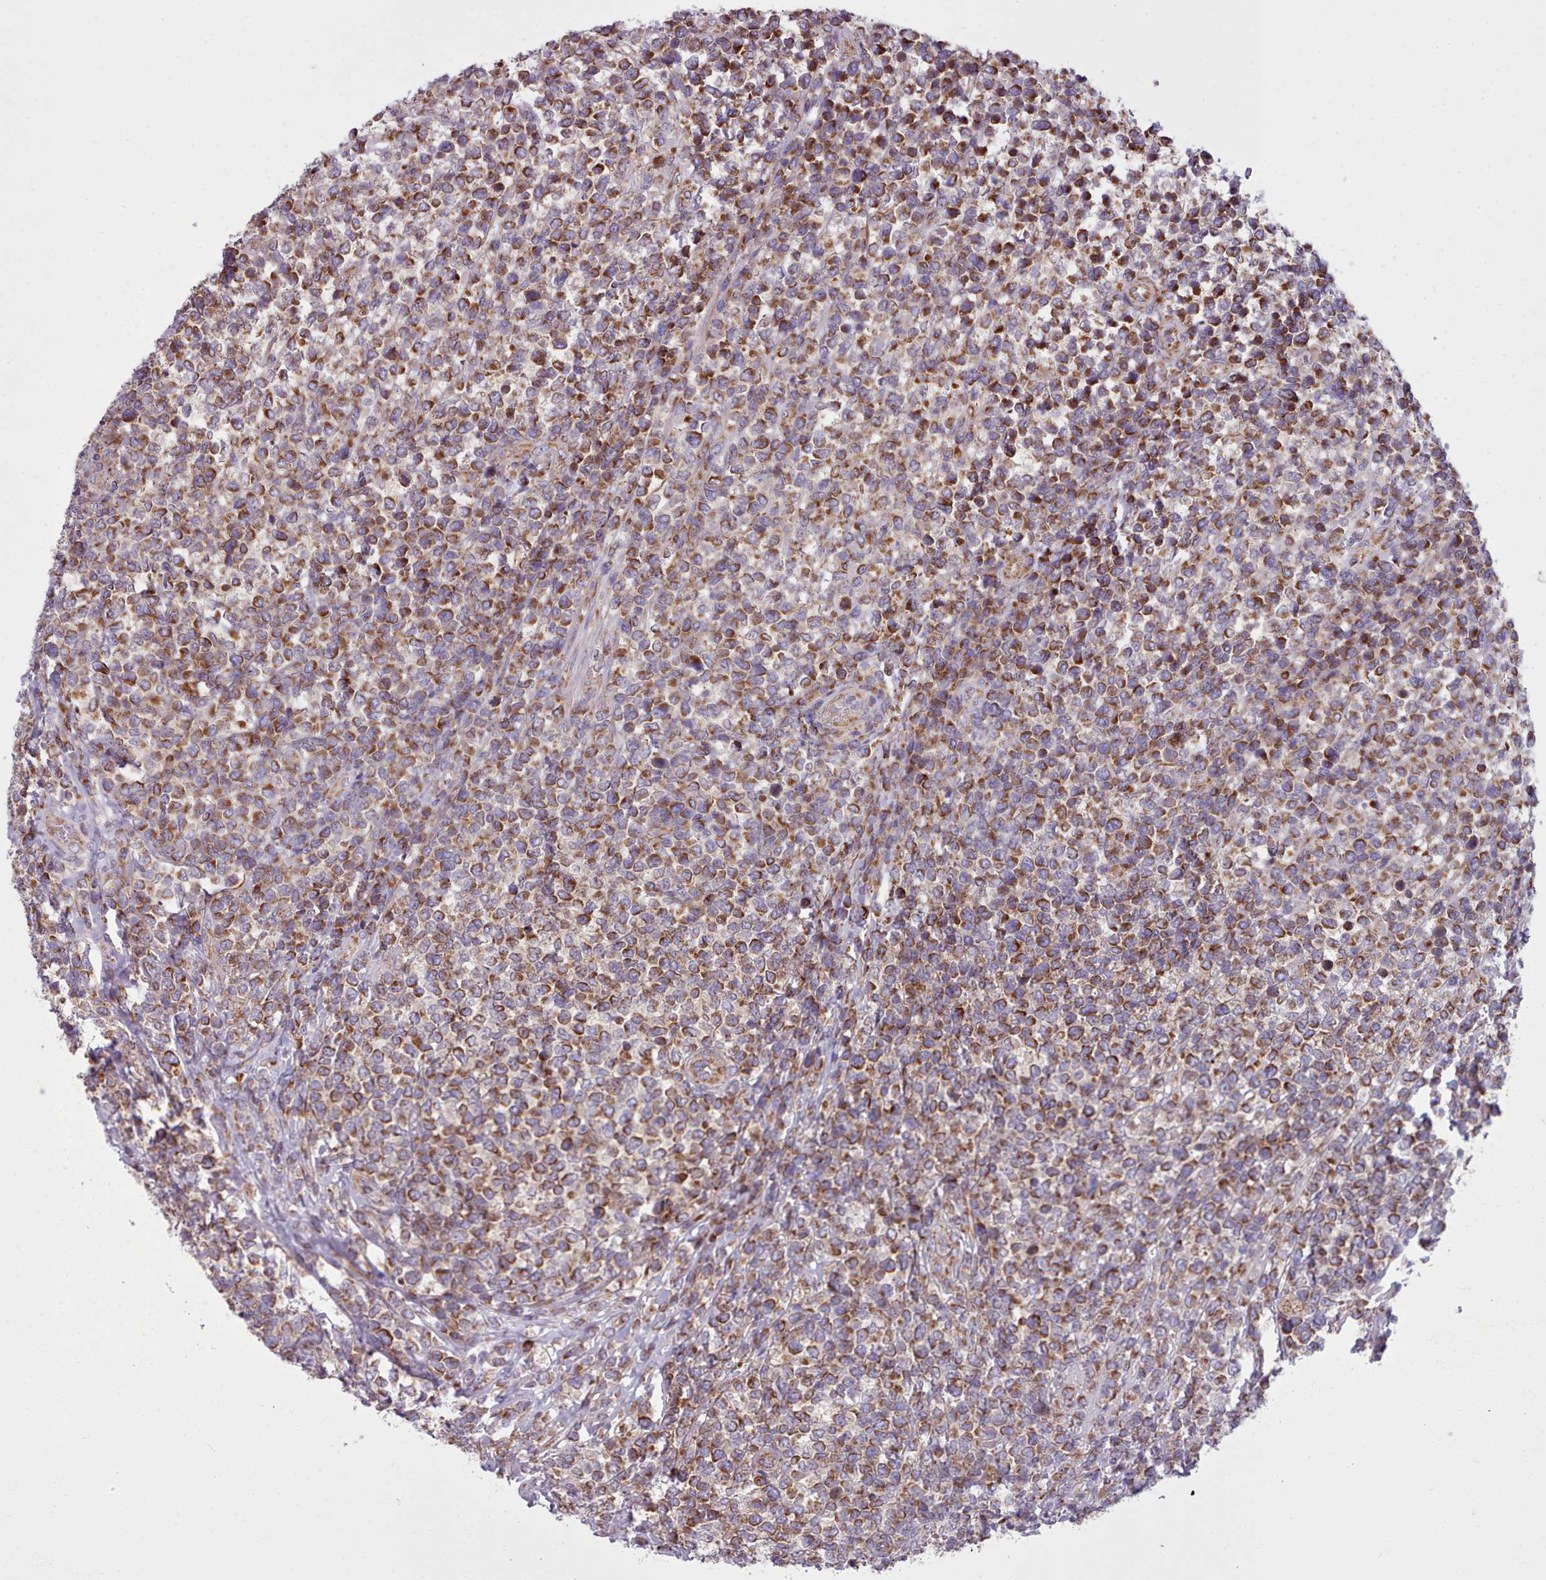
{"staining": {"intensity": "moderate", "quantity": ">75%", "location": "cytoplasmic/membranous"}, "tissue": "lymphoma", "cell_type": "Tumor cells", "image_type": "cancer", "snomed": [{"axis": "morphology", "description": "Malignant lymphoma, non-Hodgkin's type, High grade"}, {"axis": "topography", "description": "Soft tissue"}], "caption": "Lymphoma stained for a protein (brown) reveals moderate cytoplasmic/membranous positive expression in about >75% of tumor cells.", "gene": "SRP54", "patient": {"sex": "female", "age": 56}}